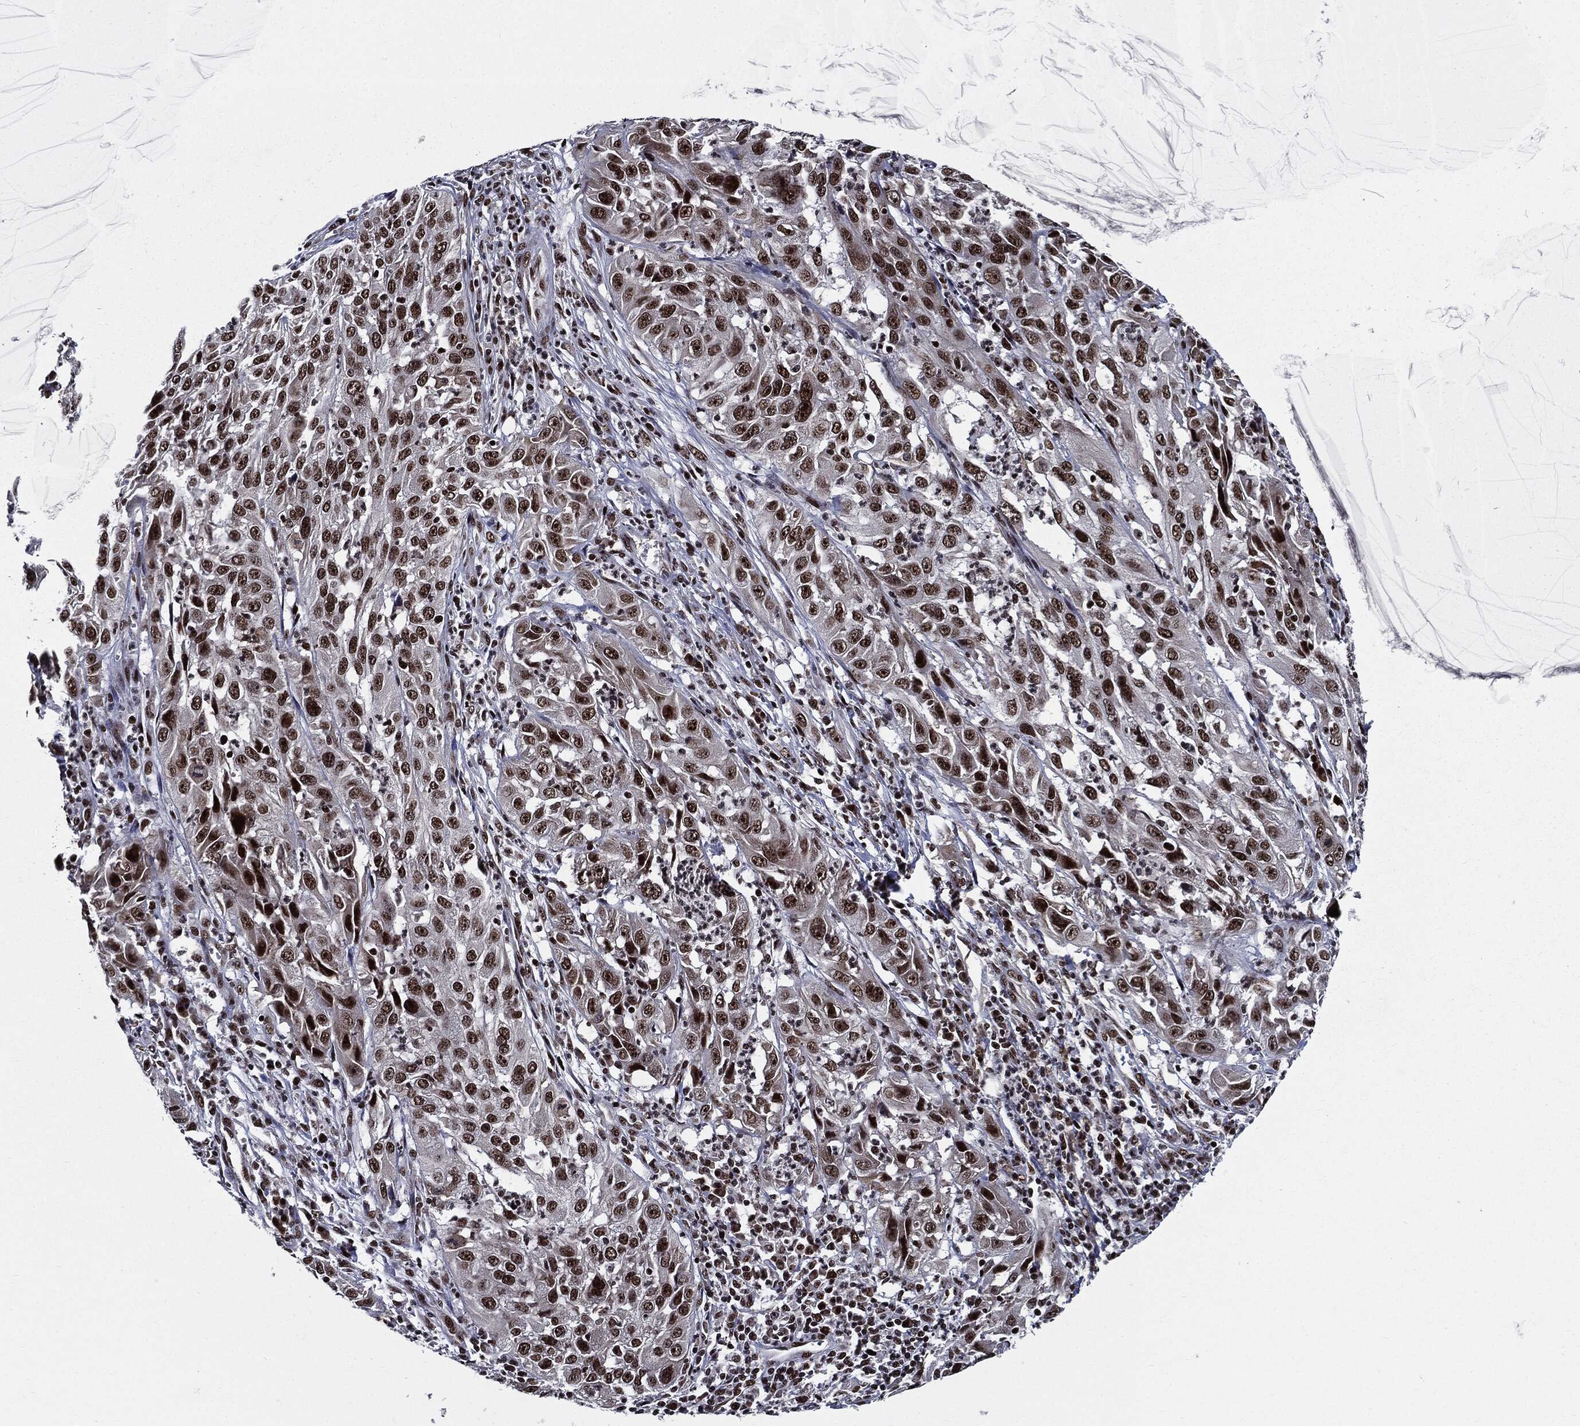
{"staining": {"intensity": "strong", "quantity": ">75%", "location": "nuclear"}, "tissue": "cervical cancer", "cell_type": "Tumor cells", "image_type": "cancer", "snomed": [{"axis": "morphology", "description": "Squamous cell carcinoma, NOS"}, {"axis": "topography", "description": "Cervix"}], "caption": "Immunohistochemistry photomicrograph of cervical cancer stained for a protein (brown), which displays high levels of strong nuclear positivity in about >75% of tumor cells.", "gene": "ZFP91", "patient": {"sex": "female", "age": 32}}